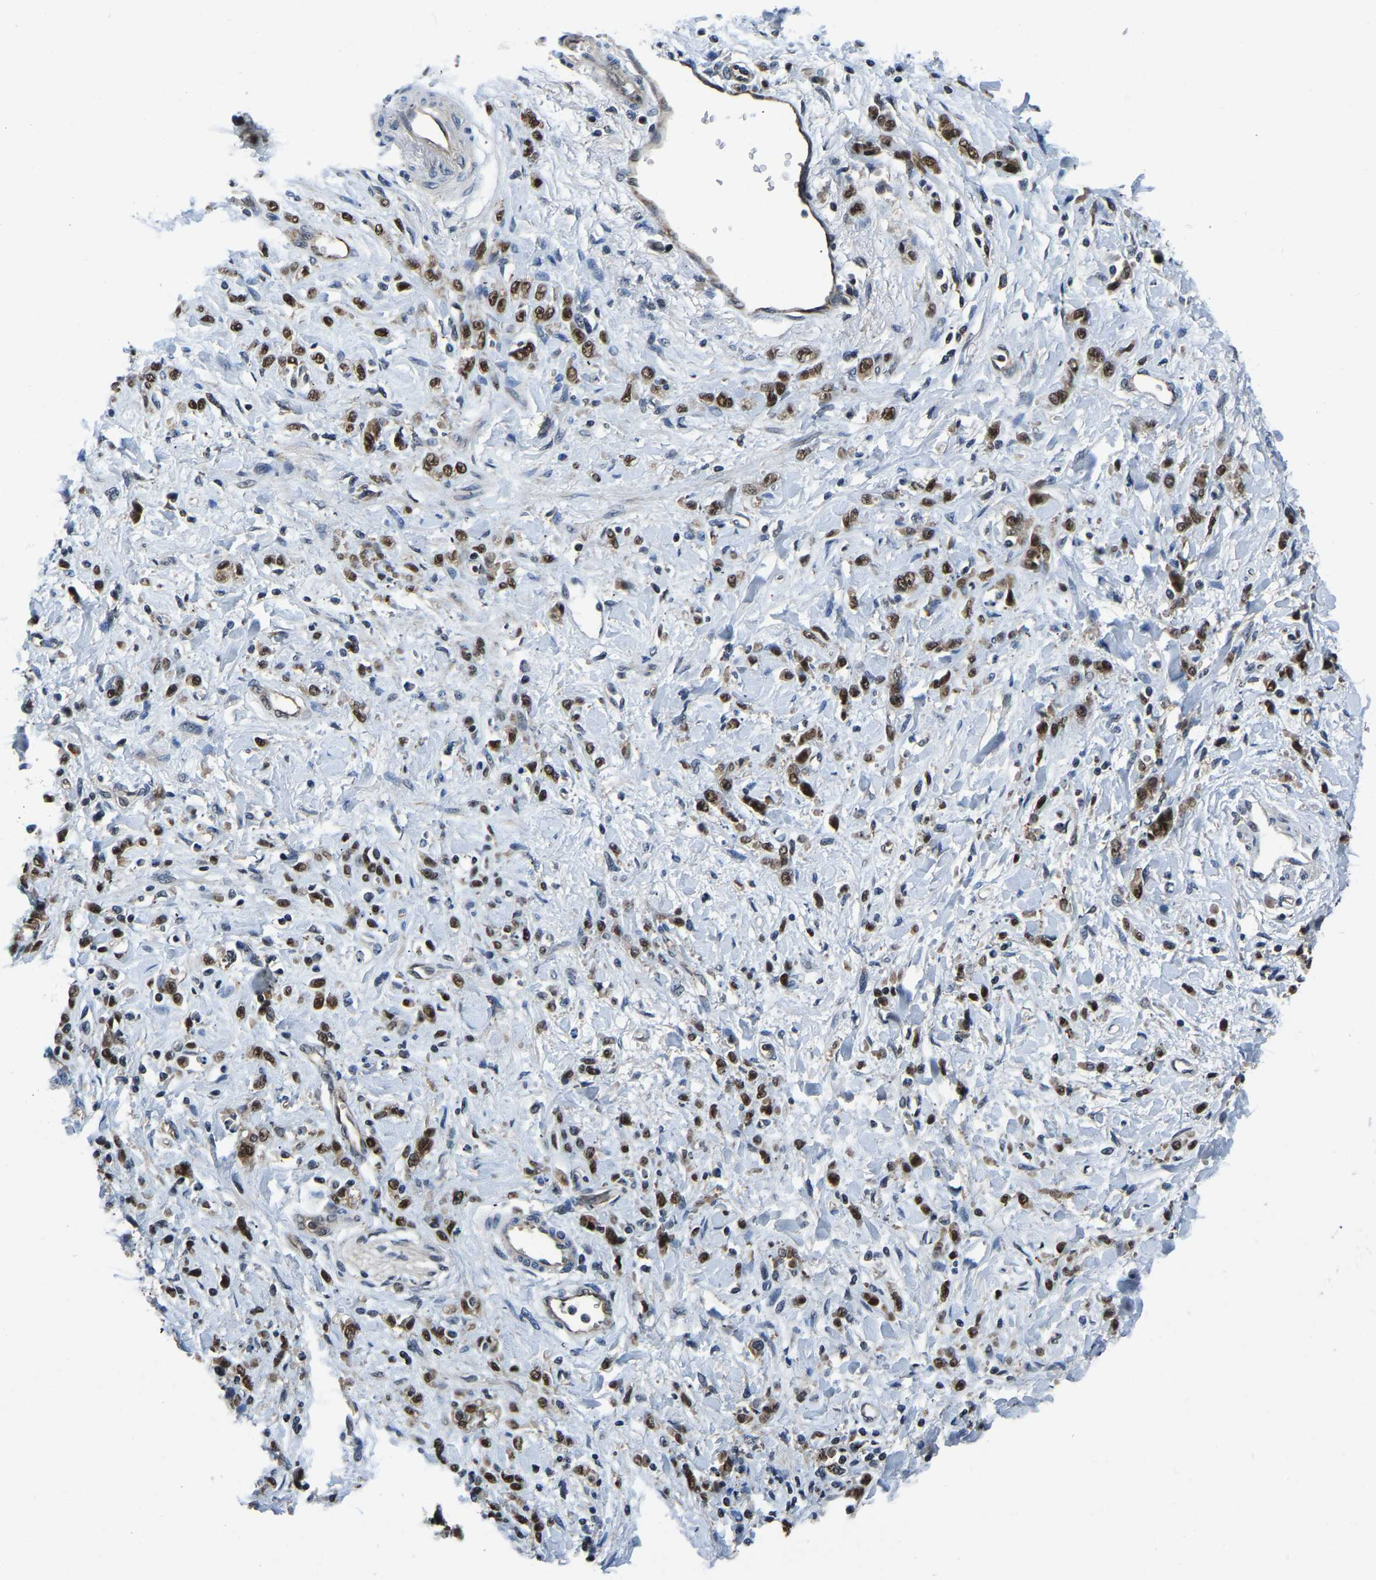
{"staining": {"intensity": "moderate", "quantity": ">75%", "location": "nuclear"}, "tissue": "stomach cancer", "cell_type": "Tumor cells", "image_type": "cancer", "snomed": [{"axis": "morphology", "description": "Normal tissue, NOS"}, {"axis": "morphology", "description": "Adenocarcinoma, NOS"}, {"axis": "topography", "description": "Stomach"}], "caption": "Tumor cells reveal moderate nuclear expression in approximately >75% of cells in stomach cancer.", "gene": "DFFA", "patient": {"sex": "male", "age": 82}}